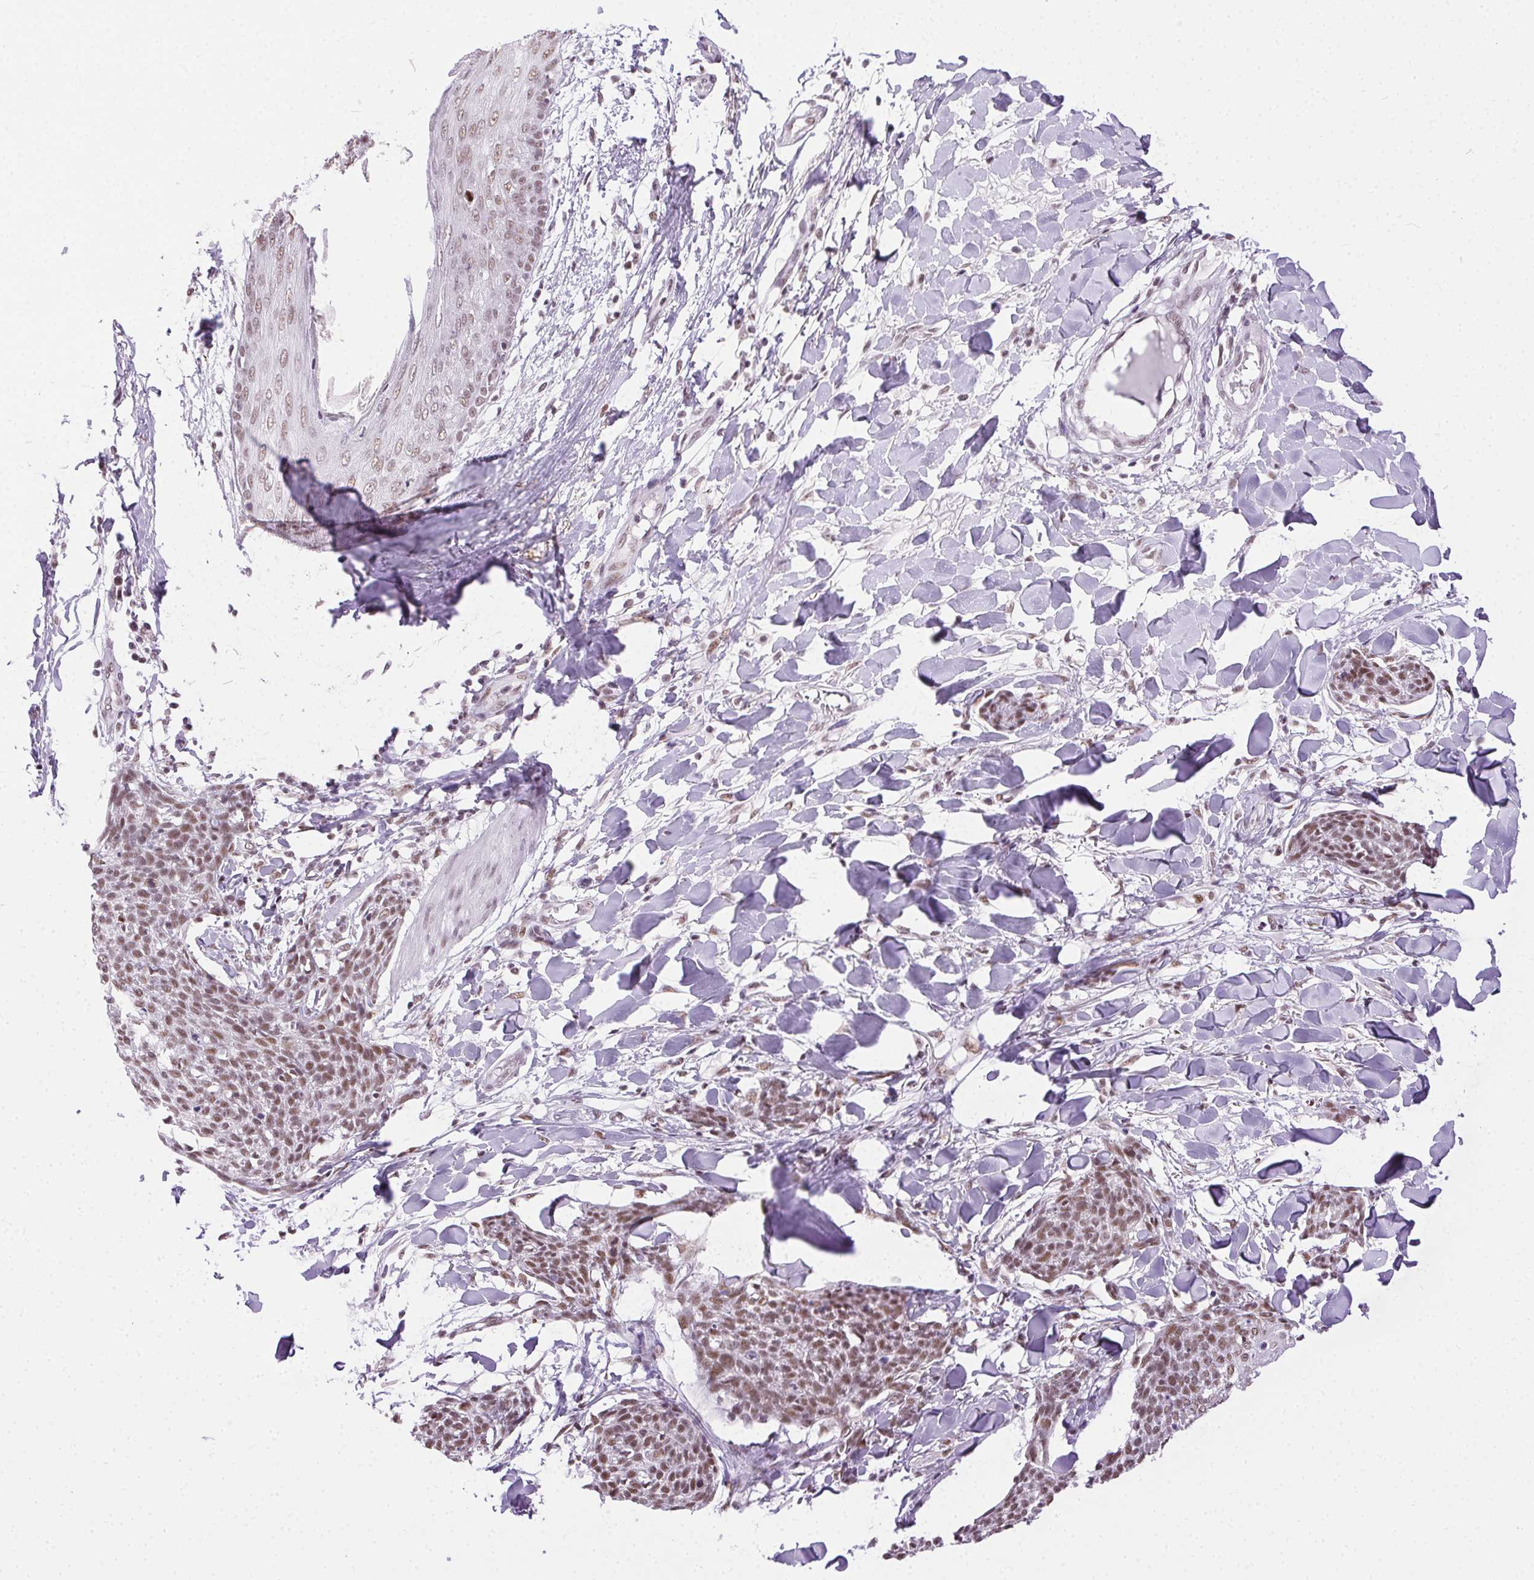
{"staining": {"intensity": "moderate", "quantity": ">75%", "location": "nuclear"}, "tissue": "skin cancer", "cell_type": "Tumor cells", "image_type": "cancer", "snomed": [{"axis": "morphology", "description": "Squamous cell carcinoma, NOS"}, {"axis": "topography", "description": "Skin"}, {"axis": "topography", "description": "Vulva"}], "caption": "Human skin cancer (squamous cell carcinoma) stained with a protein marker exhibits moderate staining in tumor cells.", "gene": "TRA2B", "patient": {"sex": "female", "age": 75}}